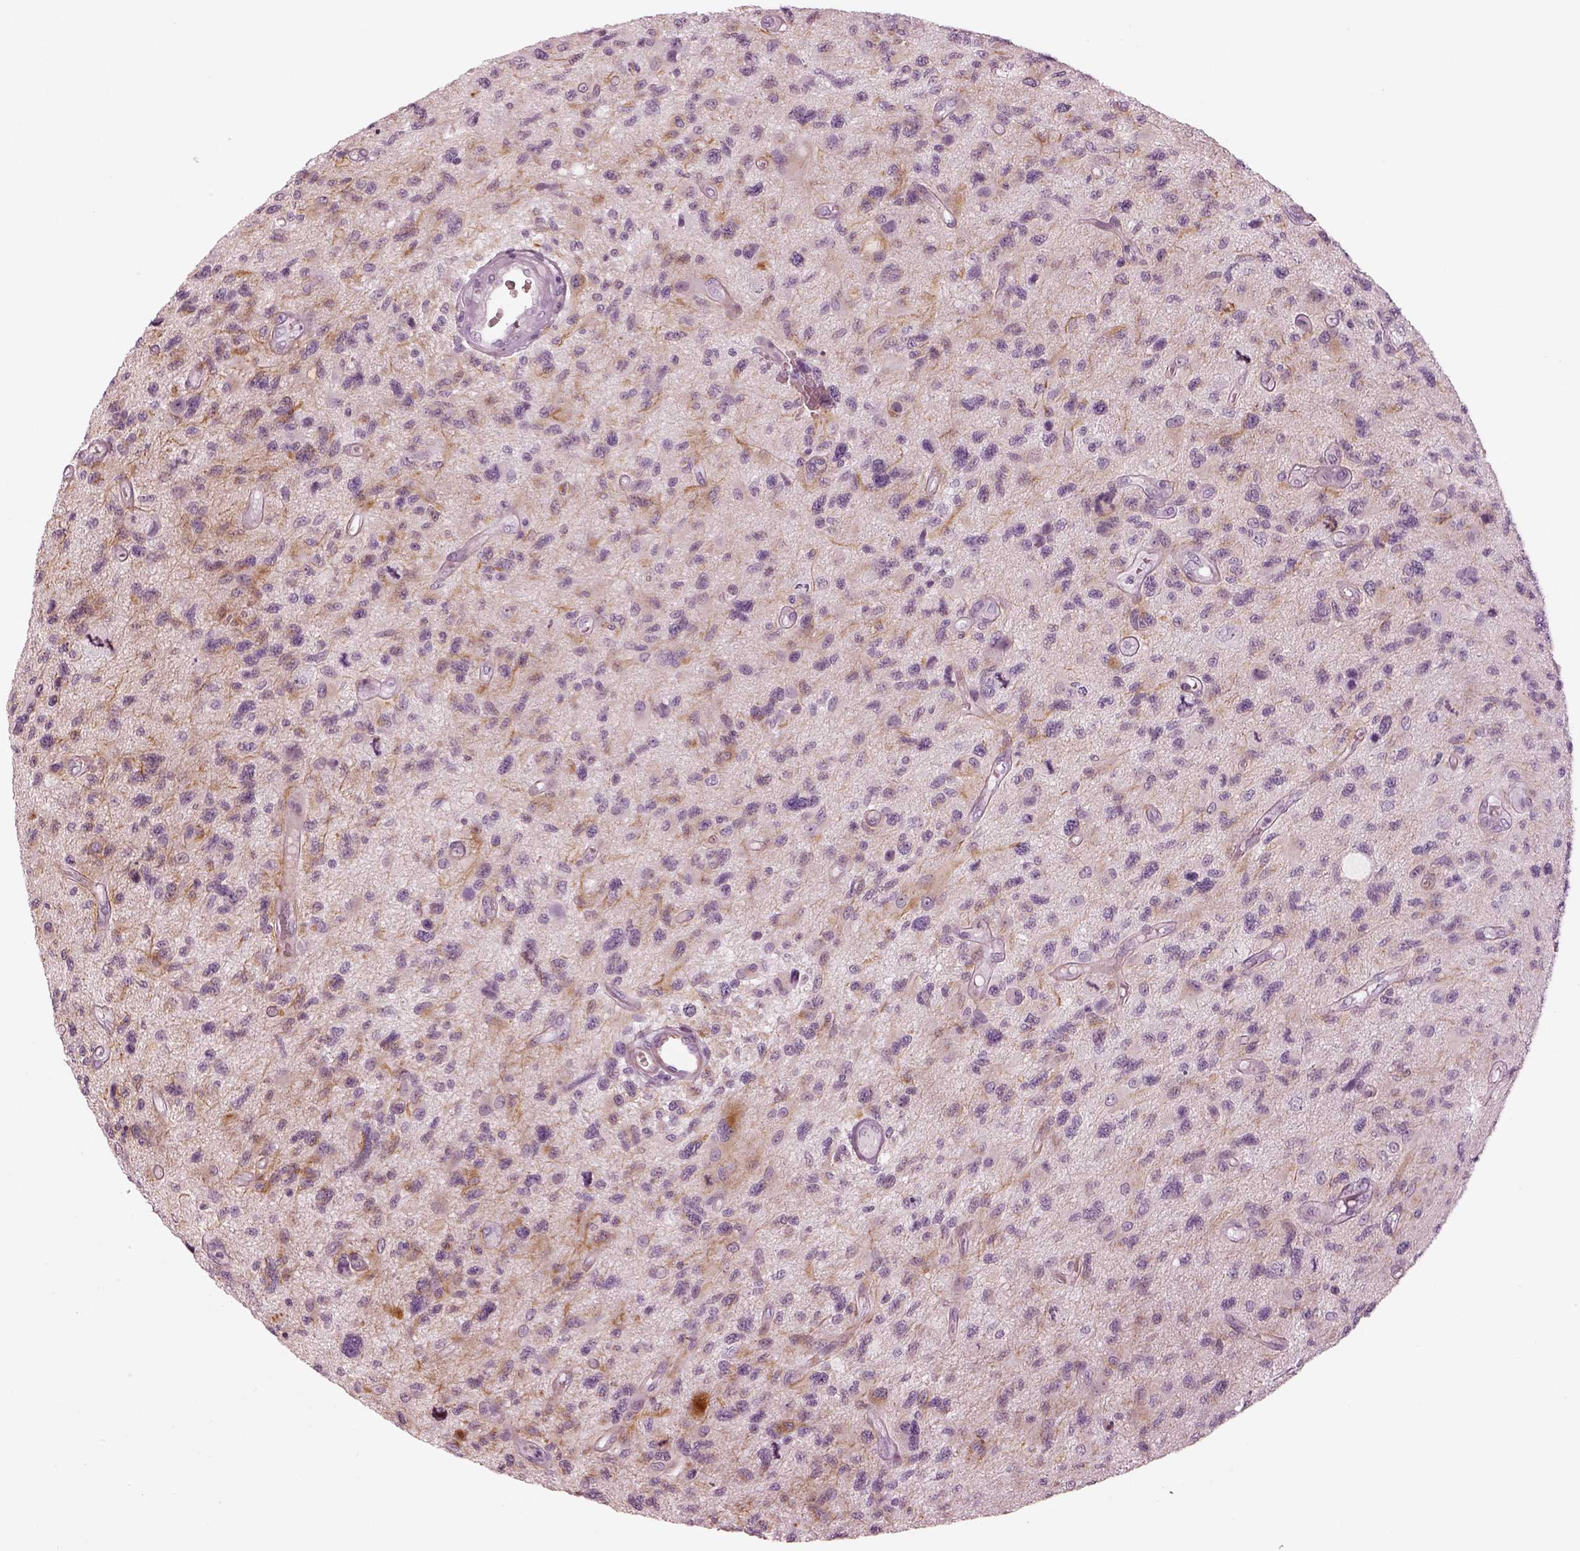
{"staining": {"intensity": "negative", "quantity": "none", "location": "none"}, "tissue": "glioma", "cell_type": "Tumor cells", "image_type": "cancer", "snomed": [{"axis": "morphology", "description": "Glioma, malignant, NOS"}, {"axis": "morphology", "description": "Glioma, malignant, High grade"}, {"axis": "topography", "description": "Brain"}], "caption": "Immunohistochemistry (IHC) micrograph of neoplastic tissue: glioma stained with DAB shows no significant protein positivity in tumor cells. Brightfield microscopy of IHC stained with DAB (3,3'-diaminobenzidine) (brown) and hematoxylin (blue), captured at high magnification.", "gene": "OPN4", "patient": {"sex": "female", "age": 71}}